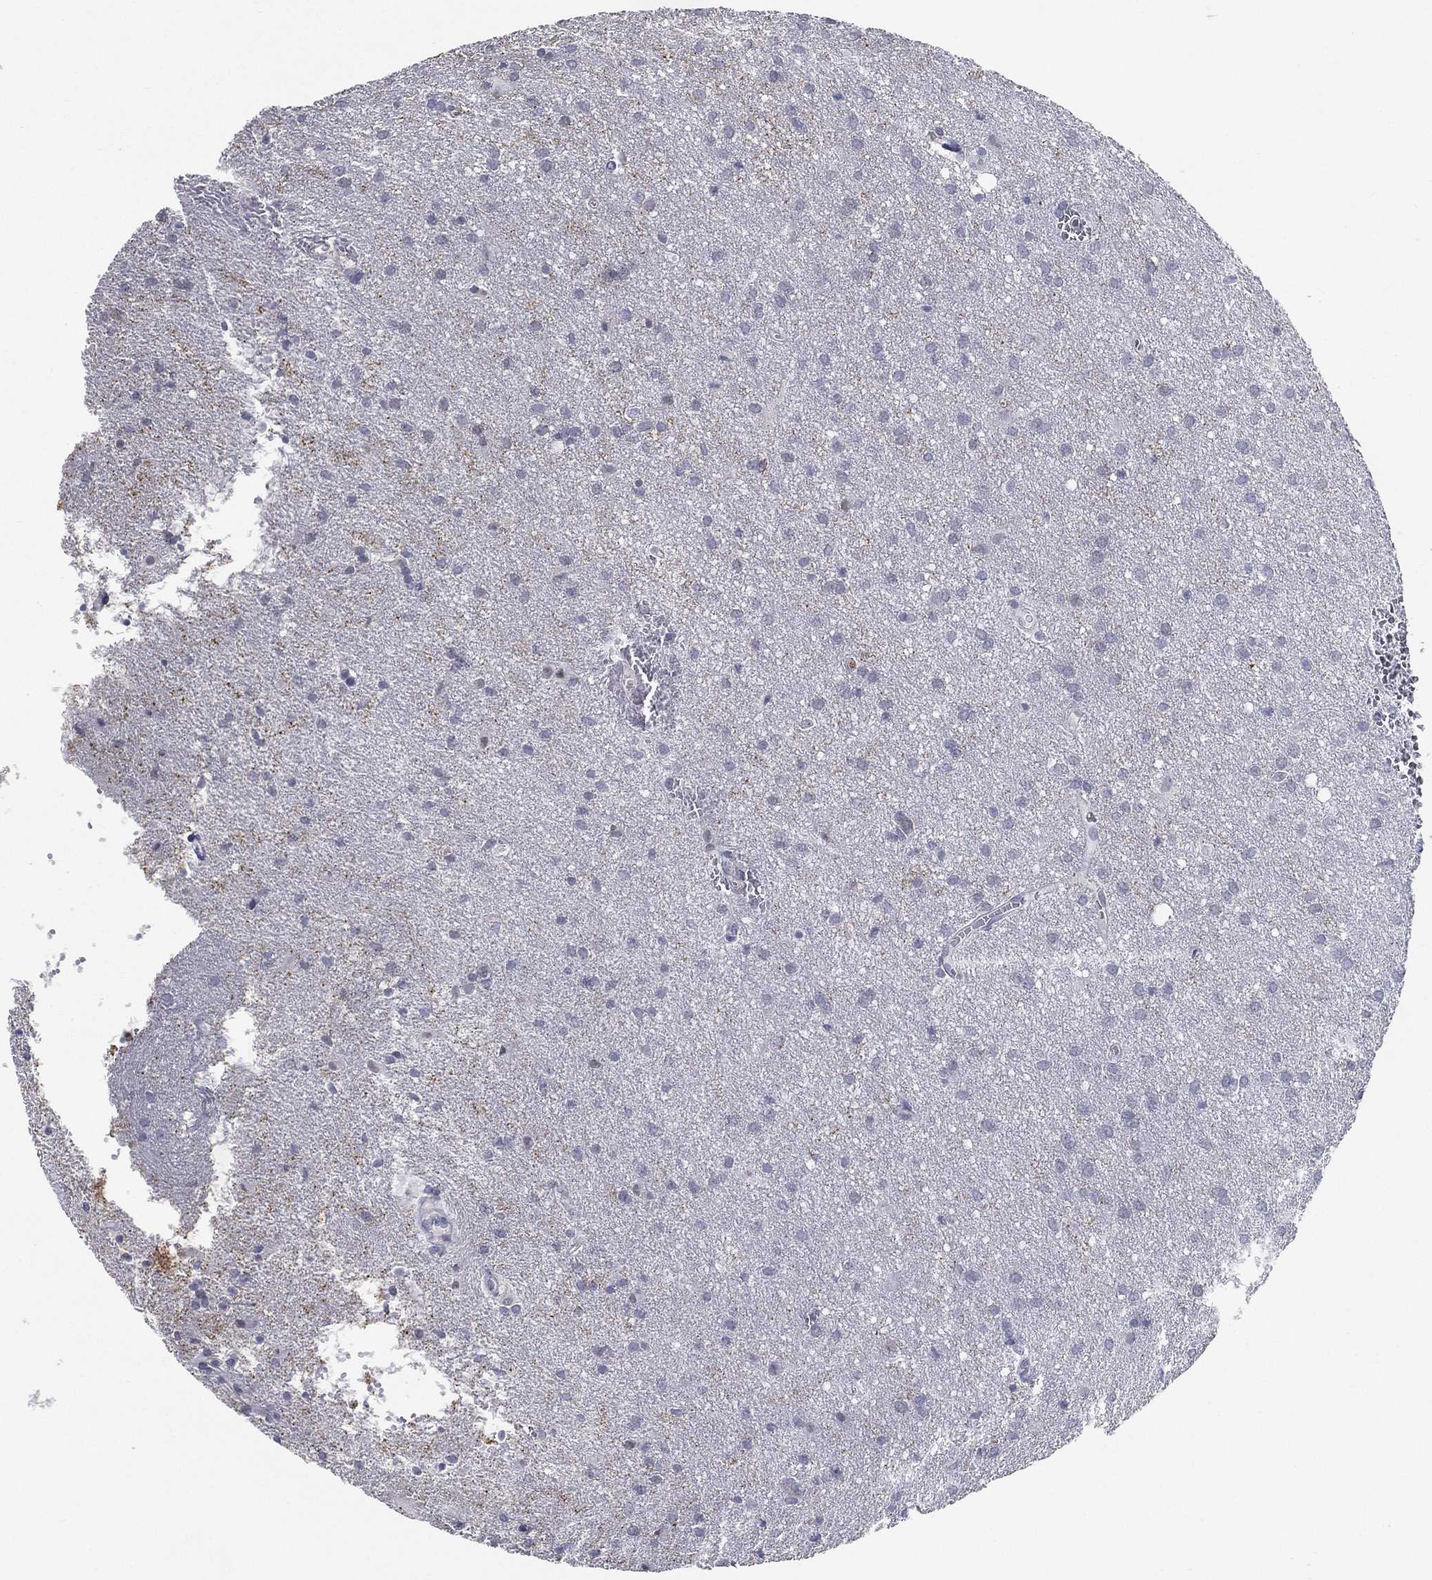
{"staining": {"intensity": "negative", "quantity": "none", "location": "none"}, "tissue": "glioma", "cell_type": "Tumor cells", "image_type": "cancer", "snomed": [{"axis": "morphology", "description": "Glioma, malignant, Low grade"}, {"axis": "topography", "description": "Brain"}], "caption": "Photomicrograph shows no significant protein positivity in tumor cells of low-grade glioma (malignant).", "gene": "EVI2B", "patient": {"sex": "male", "age": 58}}